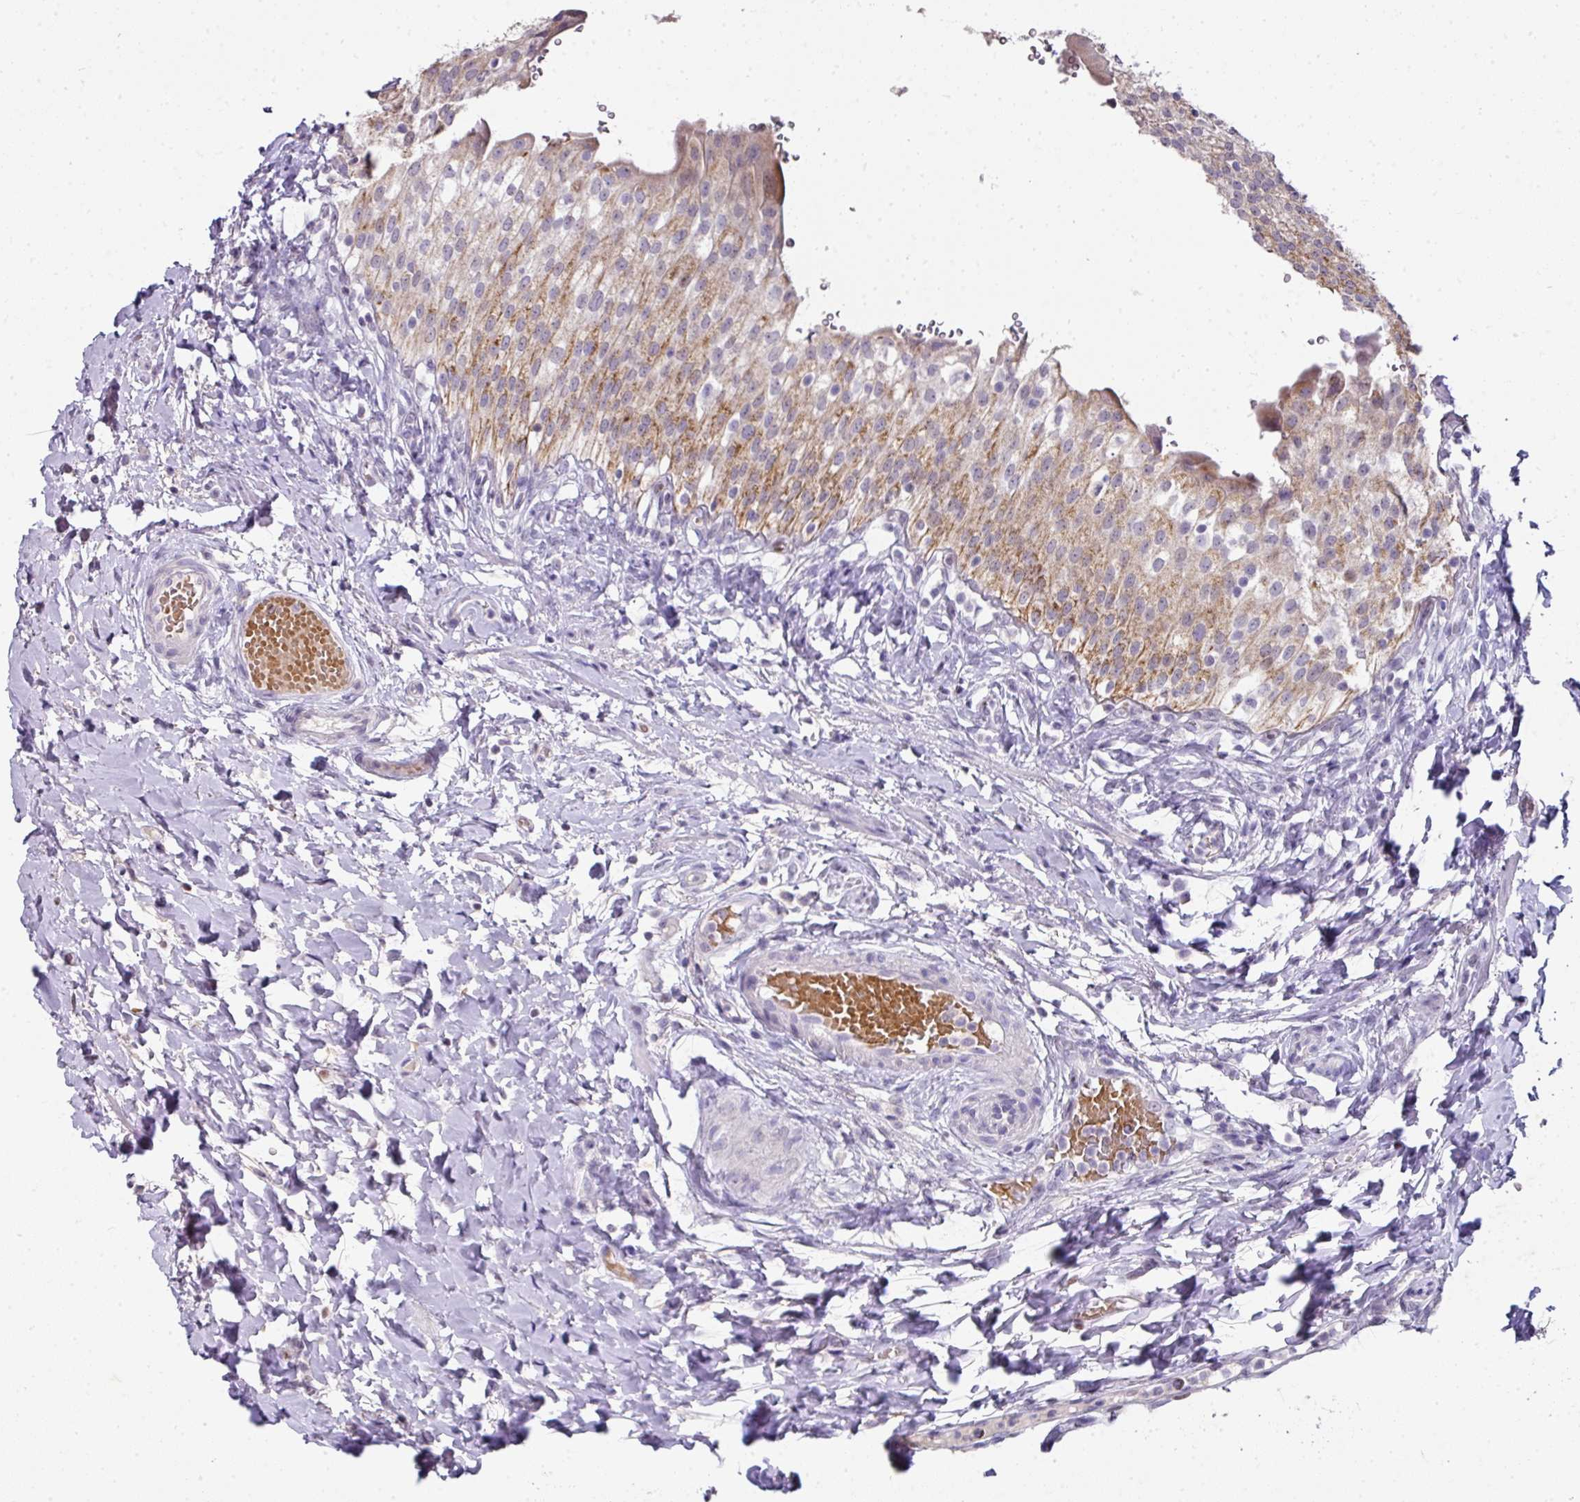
{"staining": {"intensity": "moderate", "quantity": "25%-75%", "location": "cytoplasmic/membranous"}, "tissue": "urinary bladder", "cell_type": "Urothelial cells", "image_type": "normal", "snomed": [{"axis": "morphology", "description": "Normal tissue, NOS"}, {"axis": "morphology", "description": "Inflammation, NOS"}, {"axis": "topography", "description": "Urinary bladder"}], "caption": "Immunohistochemistry (IHC) photomicrograph of benign urinary bladder stained for a protein (brown), which displays medium levels of moderate cytoplasmic/membranous expression in about 25%-75% of urothelial cells.", "gene": "ANKRD18A", "patient": {"sex": "male", "age": 64}}